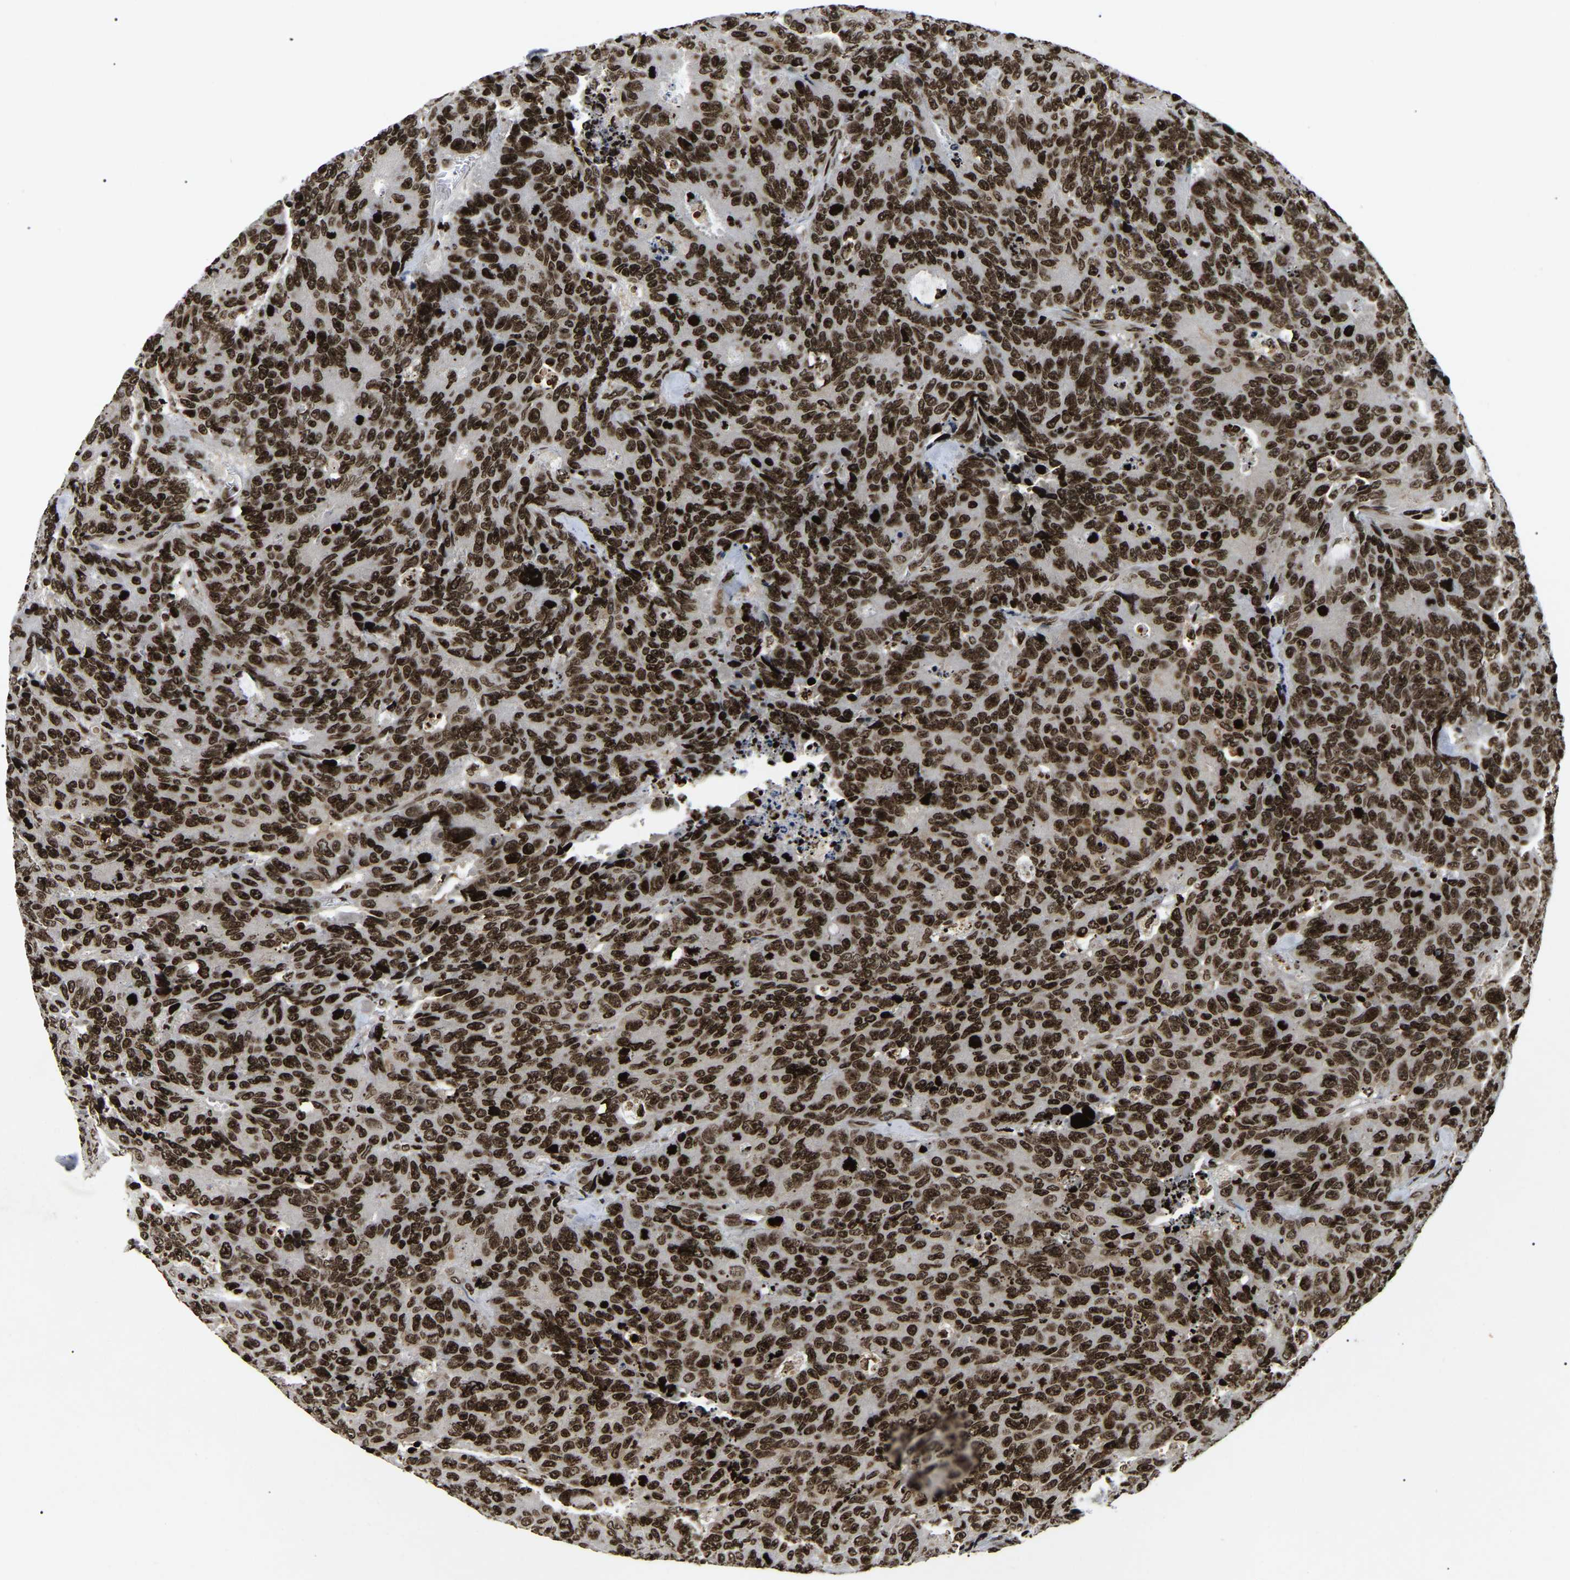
{"staining": {"intensity": "strong", "quantity": ">75%", "location": "nuclear"}, "tissue": "colorectal cancer", "cell_type": "Tumor cells", "image_type": "cancer", "snomed": [{"axis": "morphology", "description": "Adenocarcinoma, NOS"}, {"axis": "topography", "description": "Colon"}], "caption": "Human colorectal adenocarcinoma stained for a protein (brown) demonstrates strong nuclear positive positivity in about >75% of tumor cells.", "gene": "LRRC61", "patient": {"sex": "female", "age": 86}}